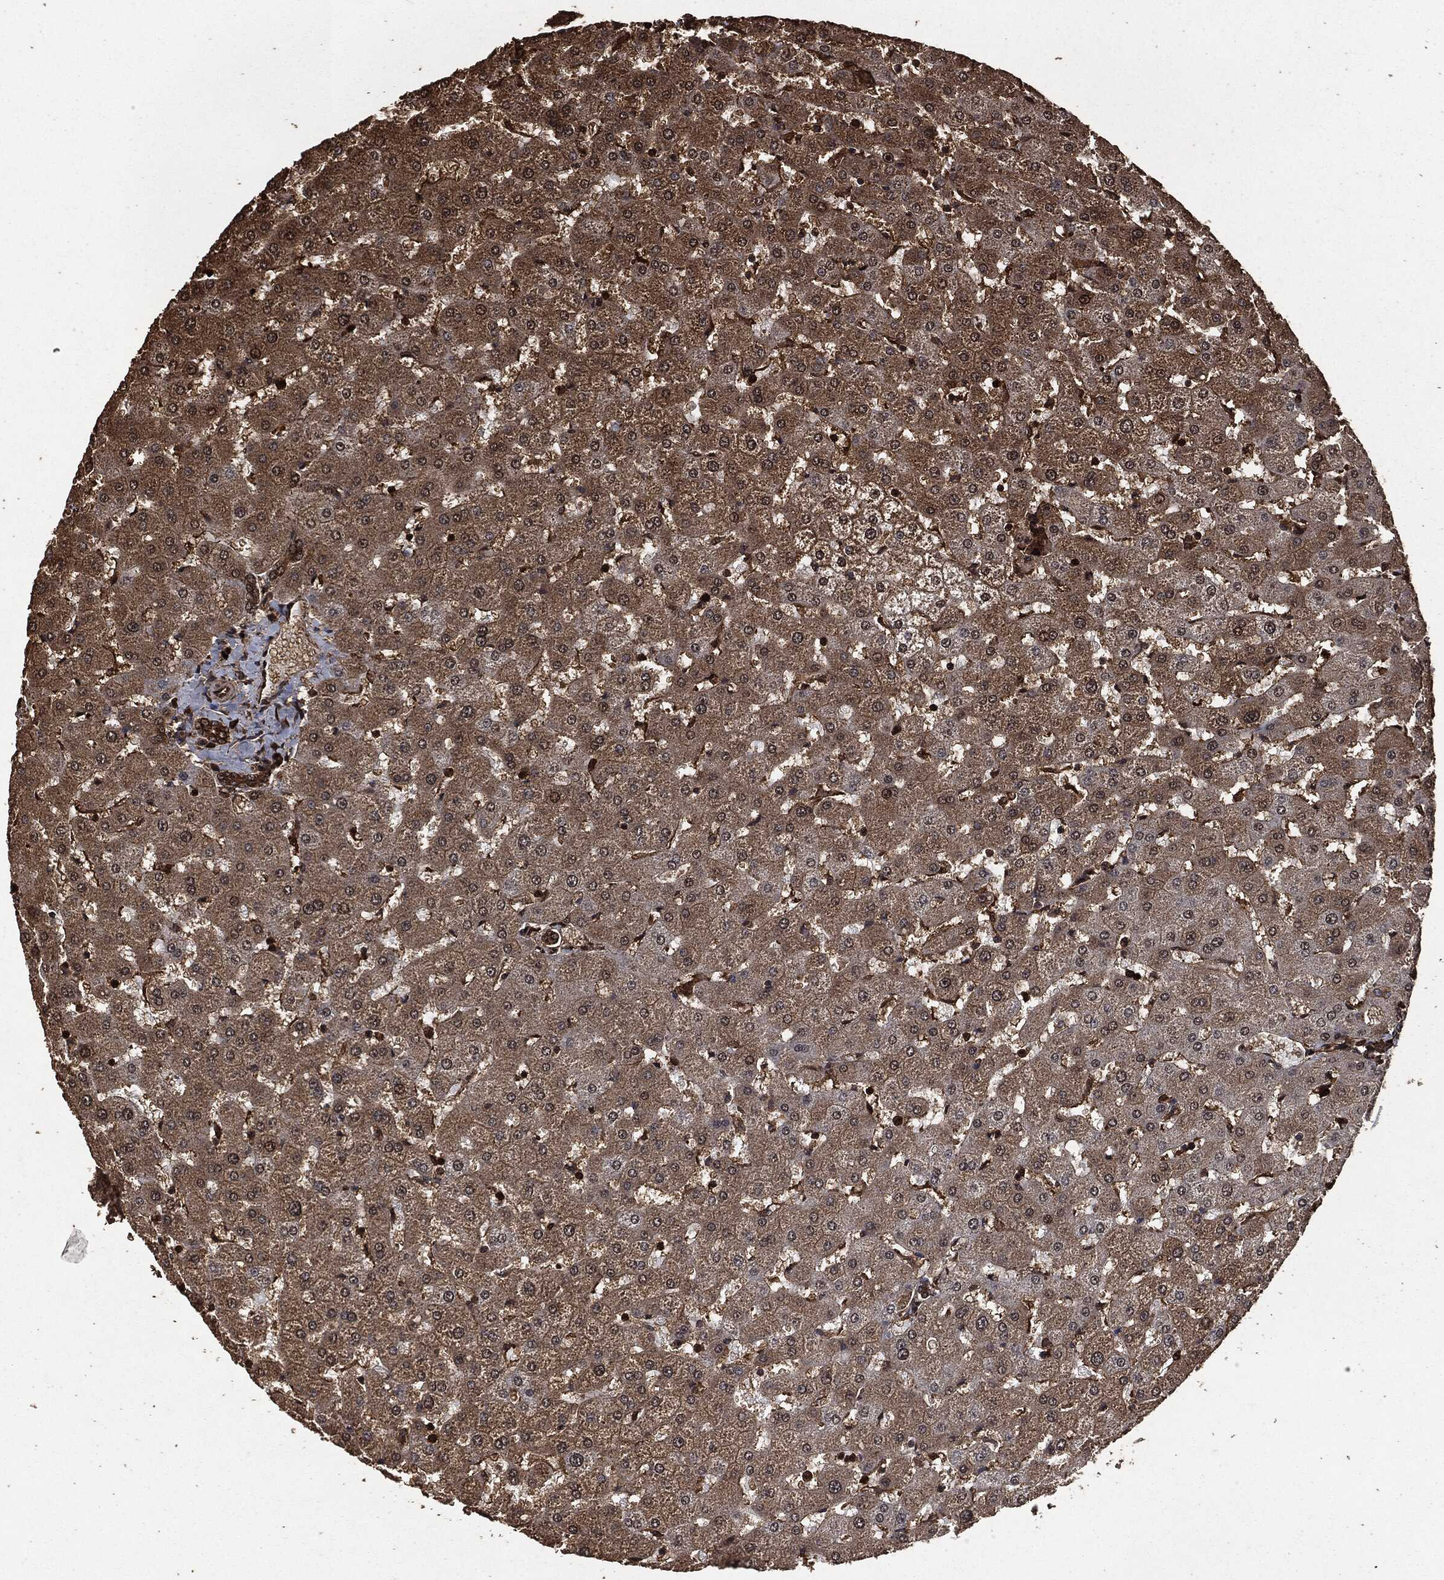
{"staining": {"intensity": "strong", "quantity": ">75%", "location": "cytoplasmic/membranous"}, "tissue": "liver", "cell_type": "Cholangiocytes", "image_type": "normal", "snomed": [{"axis": "morphology", "description": "Normal tissue, NOS"}, {"axis": "topography", "description": "Liver"}], "caption": "This image shows immunohistochemistry staining of unremarkable human liver, with high strong cytoplasmic/membranous positivity in about >75% of cholangiocytes.", "gene": "HRAS", "patient": {"sex": "female", "age": 50}}